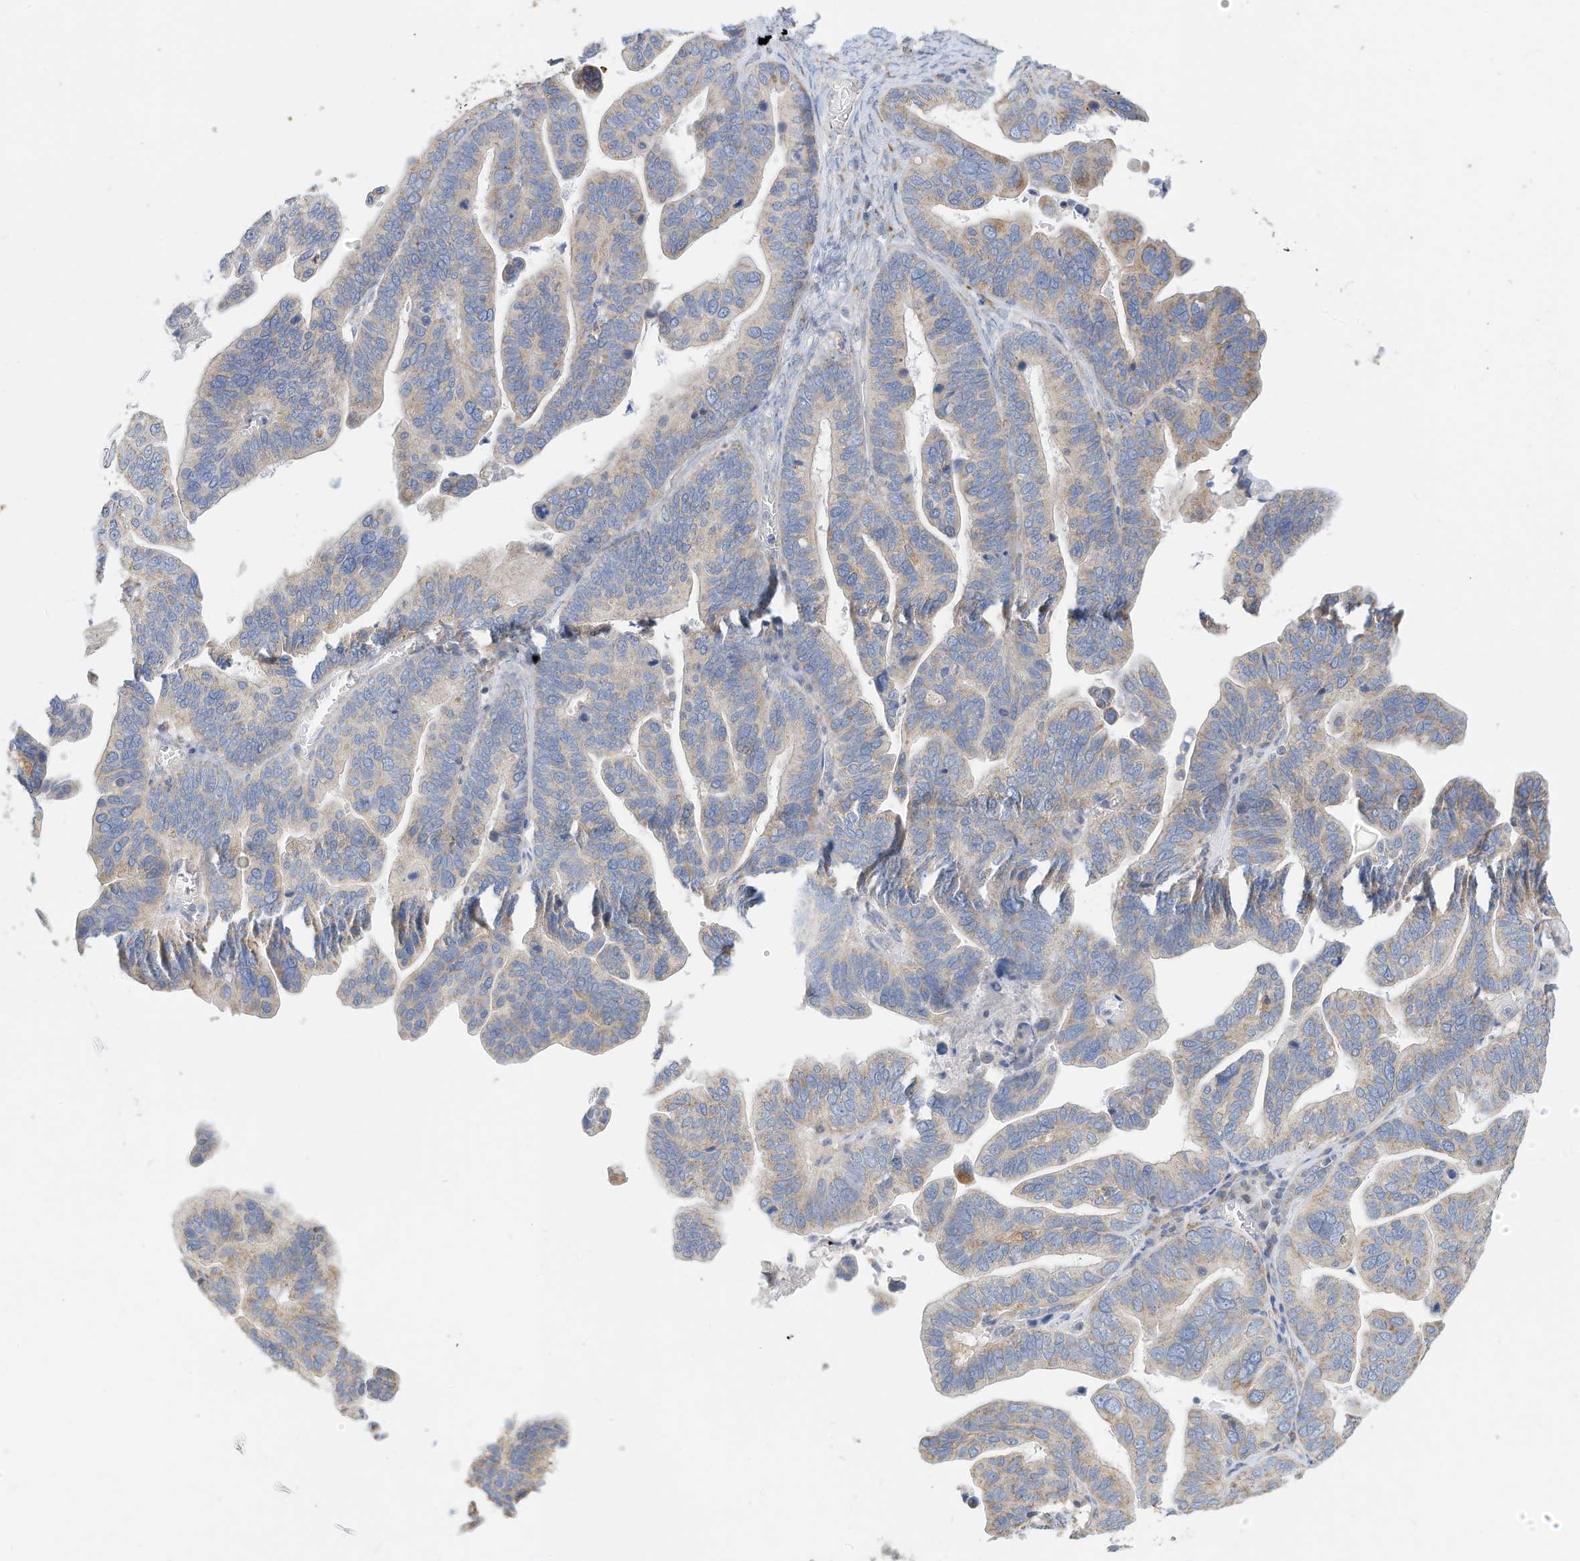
{"staining": {"intensity": "weak", "quantity": "<25%", "location": "cytoplasmic/membranous"}, "tissue": "ovarian cancer", "cell_type": "Tumor cells", "image_type": "cancer", "snomed": [{"axis": "morphology", "description": "Cystadenocarcinoma, serous, NOS"}, {"axis": "topography", "description": "Ovary"}], "caption": "Protein analysis of ovarian cancer (serous cystadenocarcinoma) shows no significant staining in tumor cells.", "gene": "RHOH", "patient": {"sex": "female", "age": 56}}